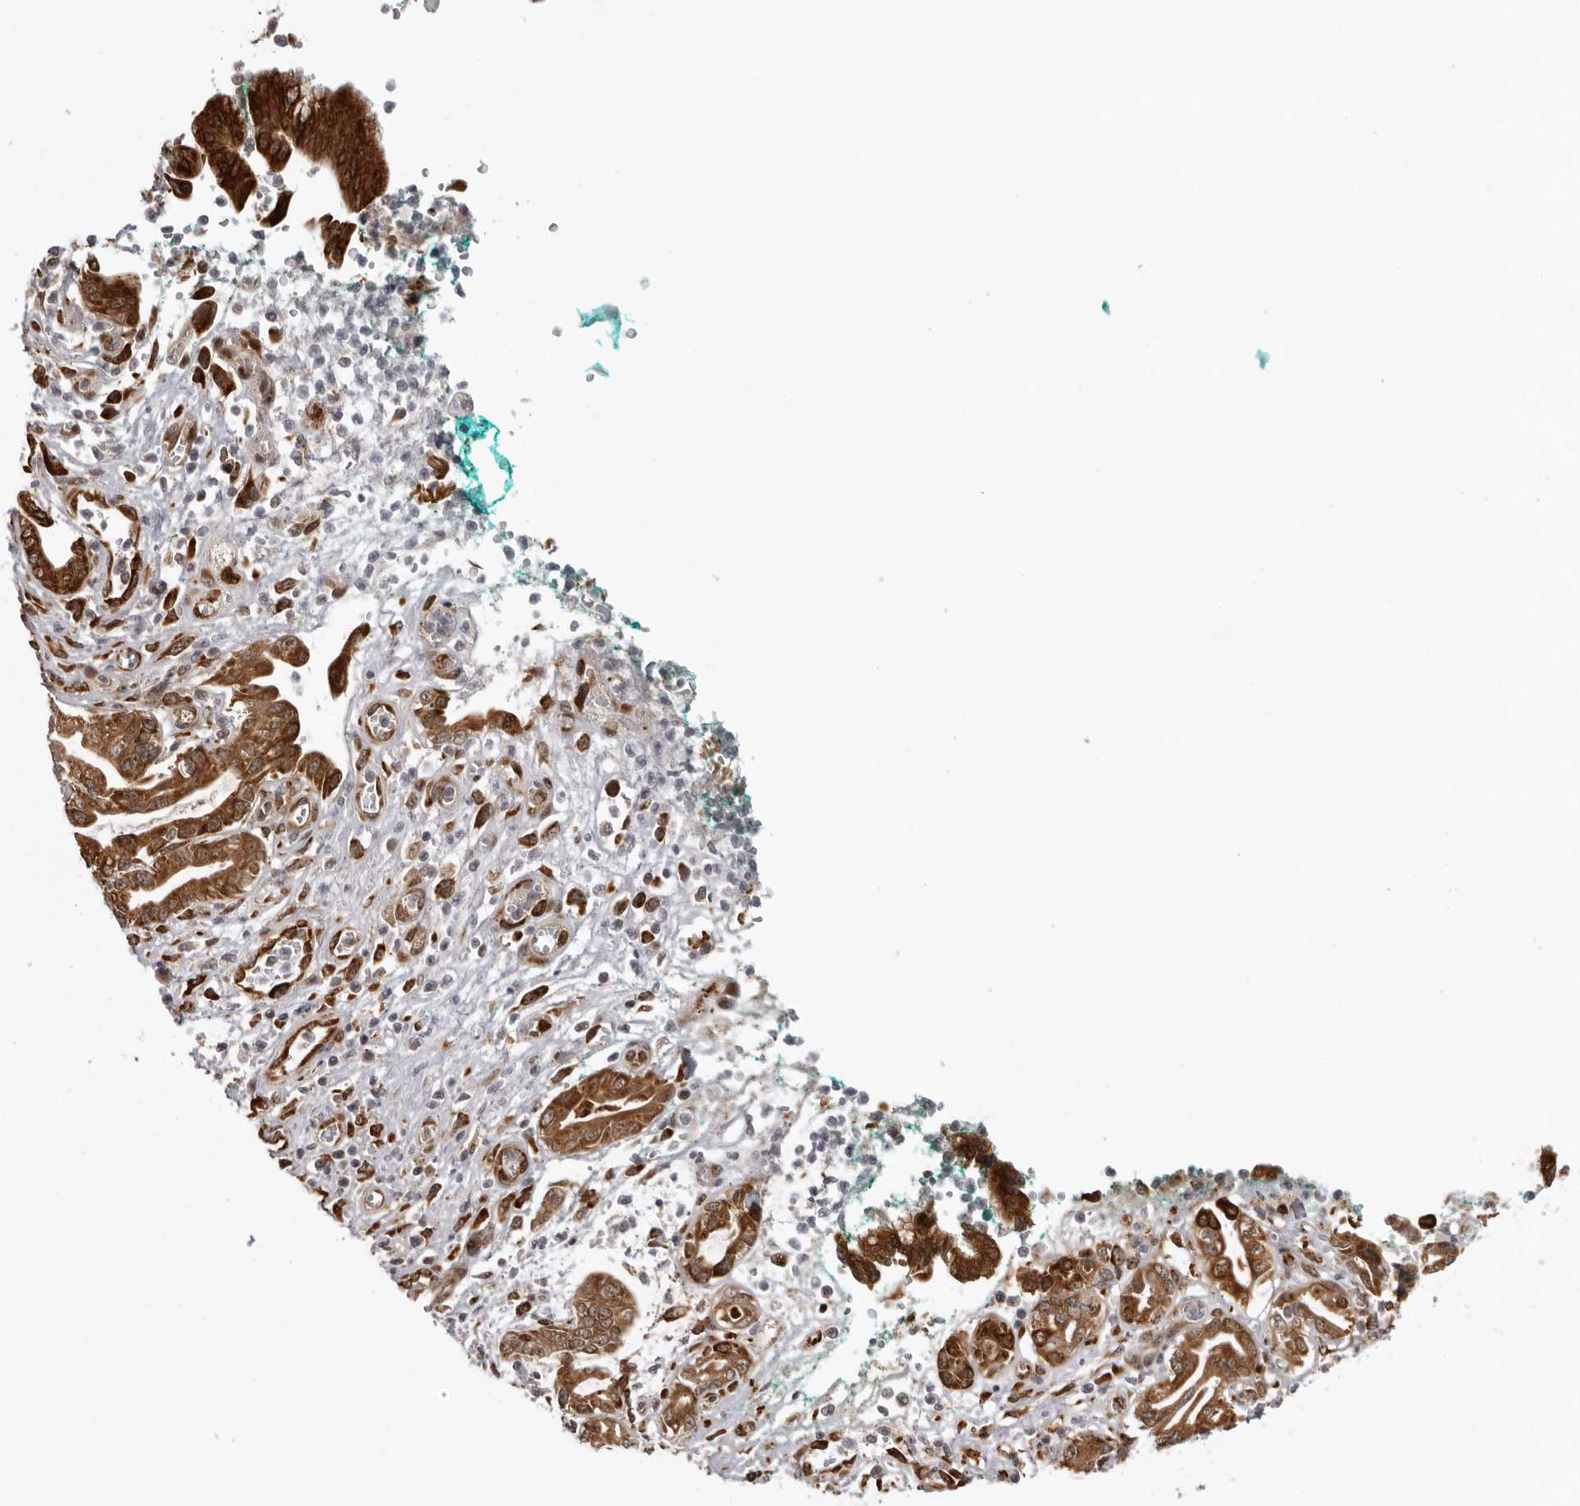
{"staining": {"intensity": "strong", "quantity": ">75%", "location": "cytoplasmic/membranous"}, "tissue": "pancreatic cancer", "cell_type": "Tumor cells", "image_type": "cancer", "snomed": [{"axis": "morphology", "description": "Adenocarcinoma, NOS"}, {"axis": "topography", "description": "Pancreas"}], "caption": "There is high levels of strong cytoplasmic/membranous positivity in tumor cells of pancreatic cancer, as demonstrated by immunohistochemical staining (brown color).", "gene": "DNAH14", "patient": {"sex": "male", "age": 78}}